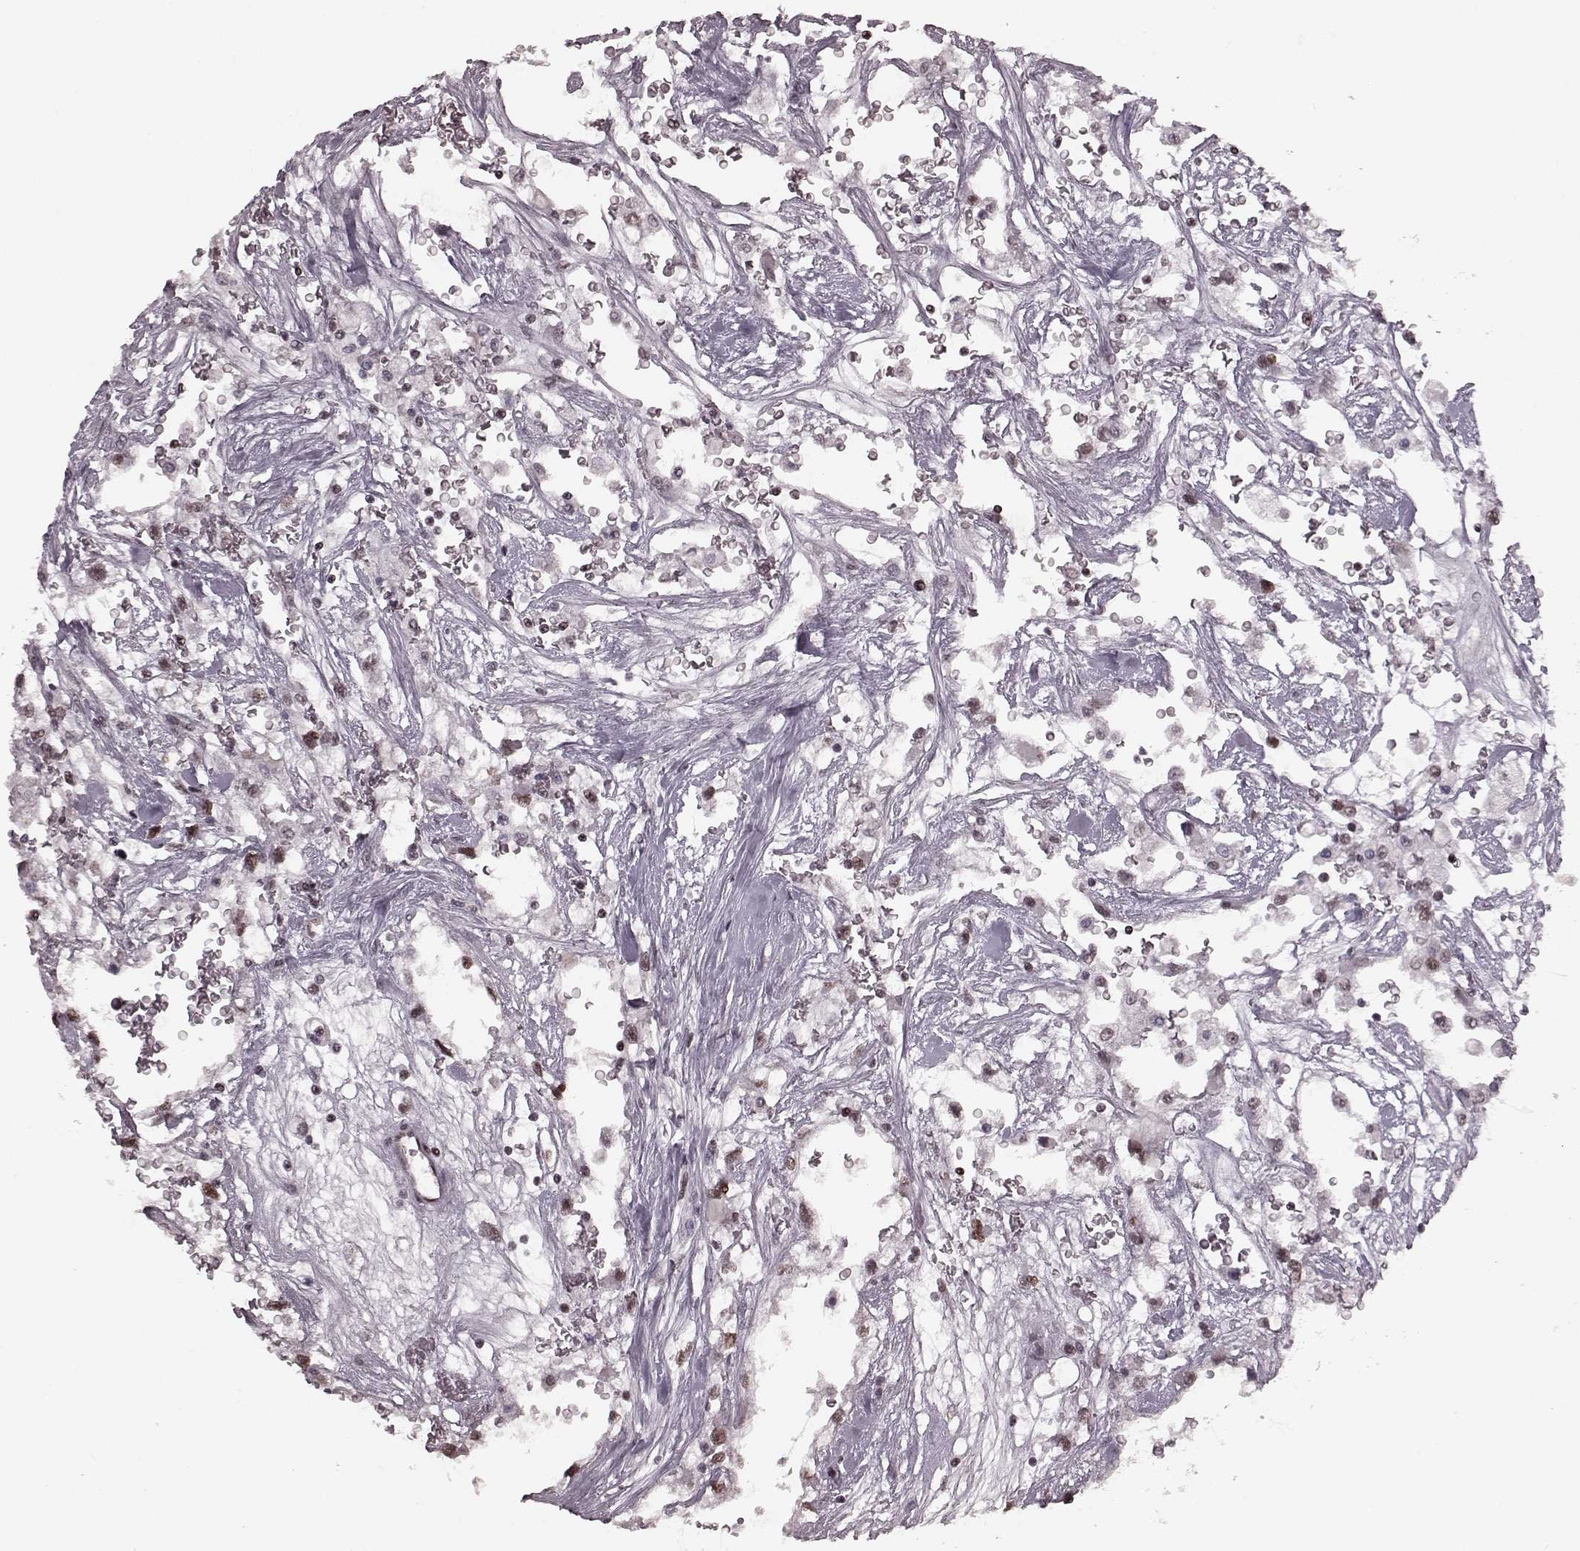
{"staining": {"intensity": "moderate", "quantity": "<25%", "location": "nuclear"}, "tissue": "renal cancer", "cell_type": "Tumor cells", "image_type": "cancer", "snomed": [{"axis": "morphology", "description": "Adenocarcinoma, NOS"}, {"axis": "topography", "description": "Kidney"}], "caption": "Renal cancer (adenocarcinoma) stained for a protein (brown) shows moderate nuclear positive staining in approximately <25% of tumor cells.", "gene": "NR2C1", "patient": {"sex": "male", "age": 59}}